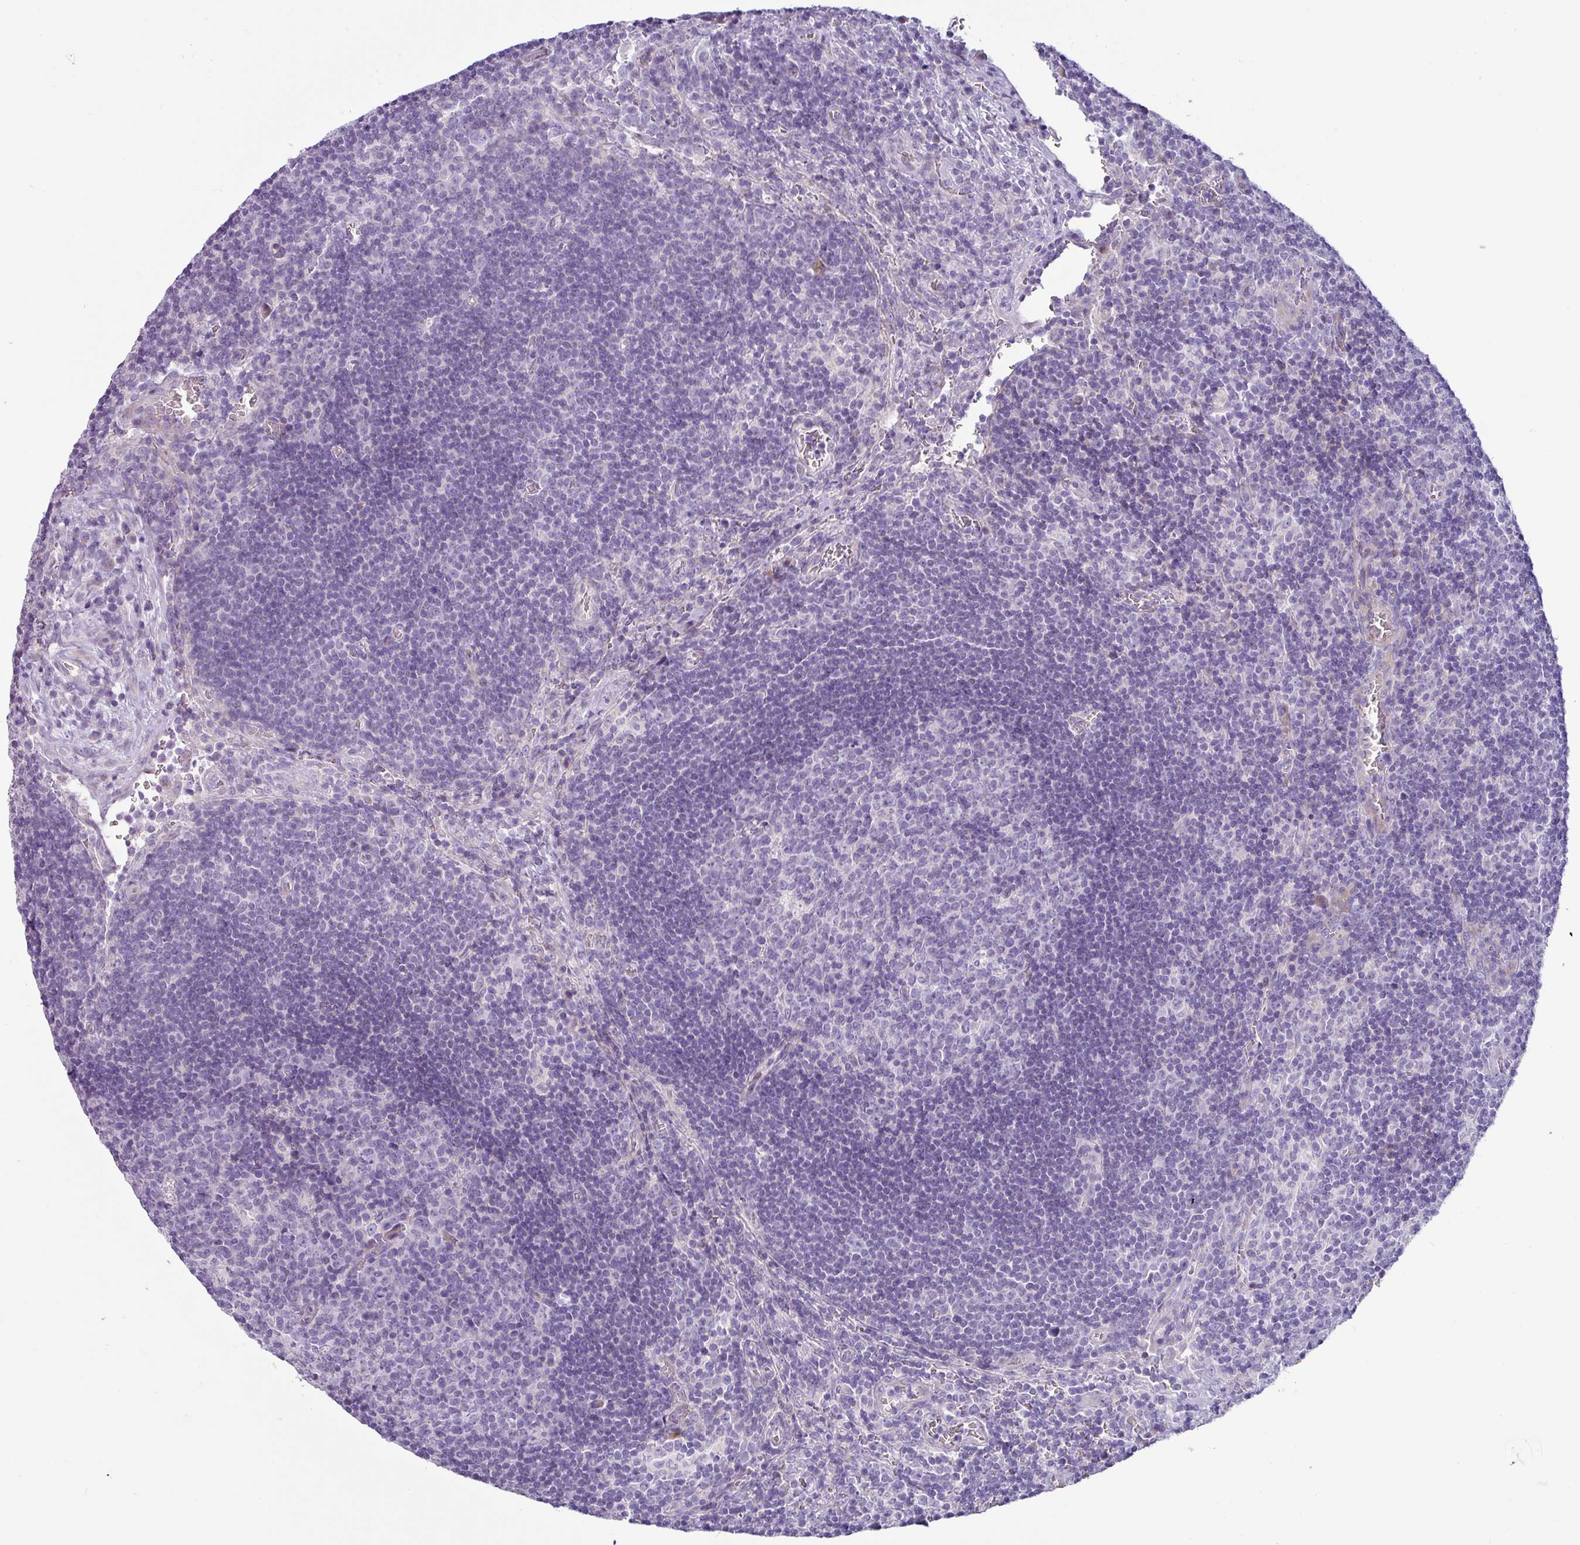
{"staining": {"intensity": "negative", "quantity": "none", "location": "none"}, "tissue": "lymph node", "cell_type": "Germinal center cells", "image_type": "normal", "snomed": [{"axis": "morphology", "description": "Normal tissue, NOS"}, {"axis": "topography", "description": "Lymph node"}], "caption": "Immunohistochemistry micrograph of benign human lymph node stained for a protein (brown), which shows no expression in germinal center cells.", "gene": "RGS16", "patient": {"sex": "male", "age": 50}}